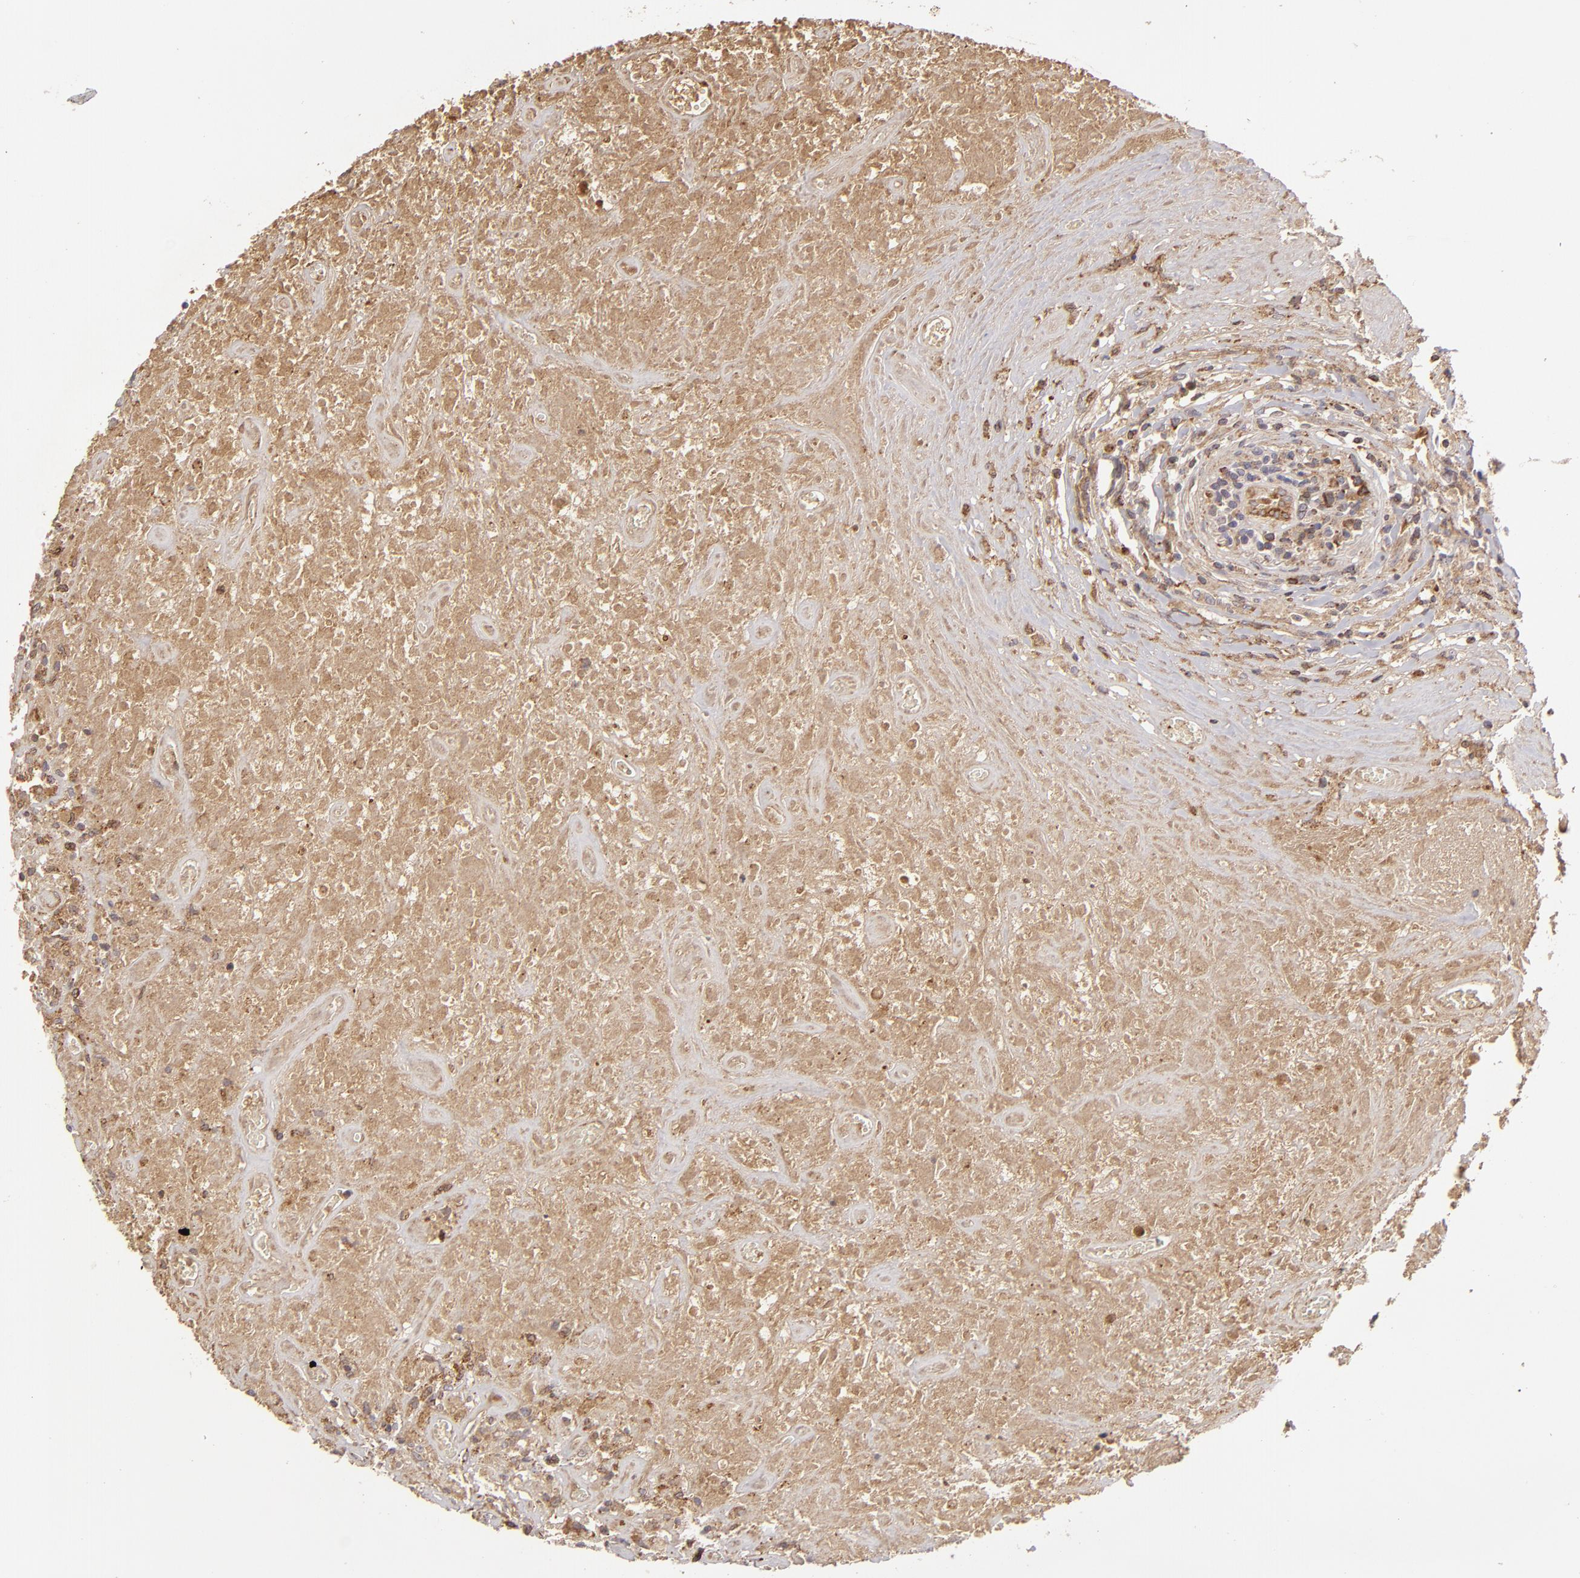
{"staining": {"intensity": "moderate", "quantity": "25%-75%", "location": "cytoplasmic/membranous"}, "tissue": "lymphoma", "cell_type": "Tumor cells", "image_type": "cancer", "snomed": [{"axis": "morphology", "description": "Hodgkin's disease, NOS"}, {"axis": "topography", "description": "Lymph node"}], "caption": "Immunohistochemical staining of human lymphoma shows medium levels of moderate cytoplasmic/membranous positivity in approximately 25%-75% of tumor cells.", "gene": "CFB", "patient": {"sex": "male", "age": 46}}